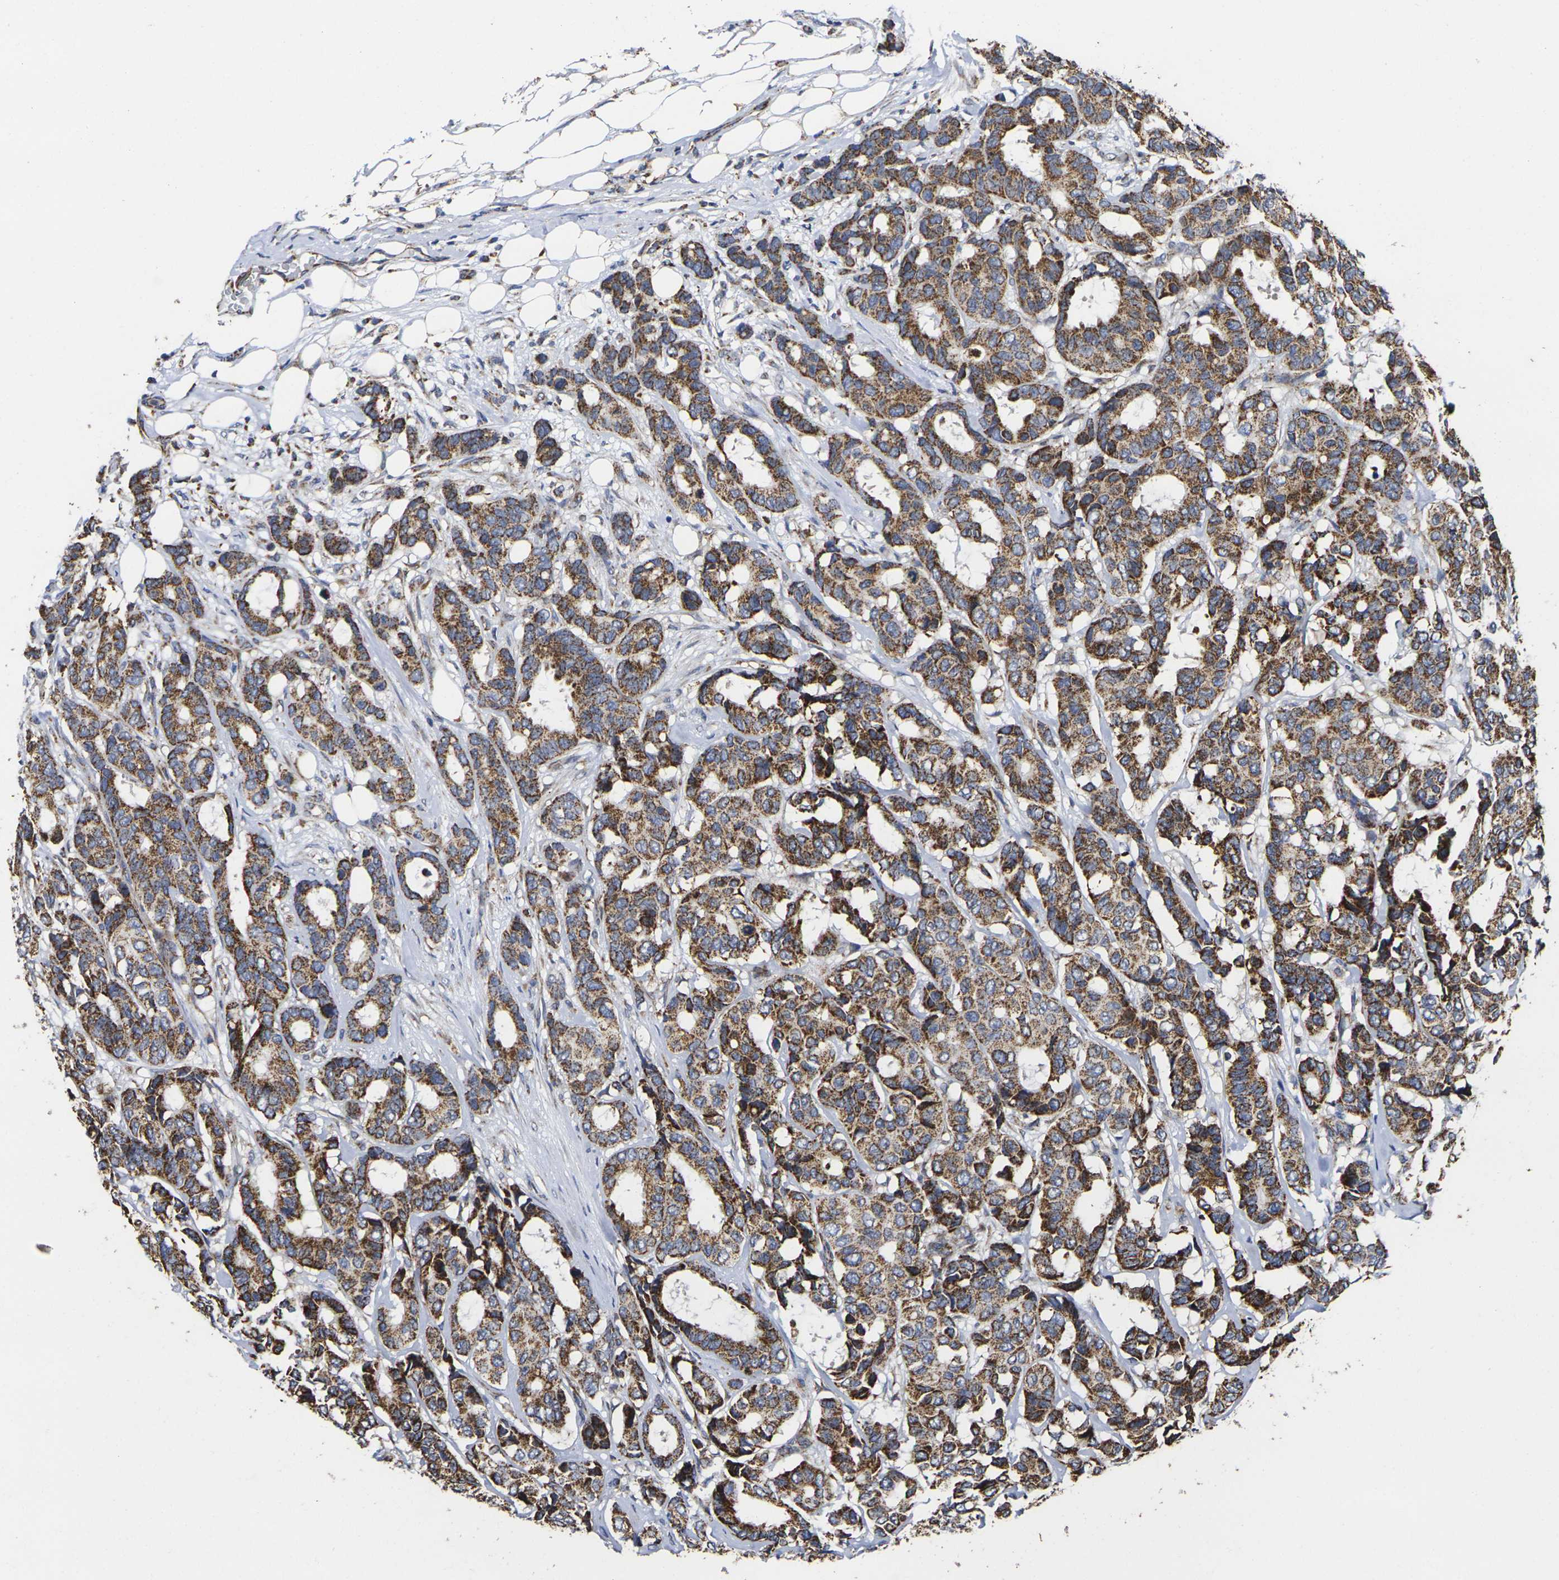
{"staining": {"intensity": "strong", "quantity": ">75%", "location": "cytoplasmic/membranous"}, "tissue": "breast cancer", "cell_type": "Tumor cells", "image_type": "cancer", "snomed": [{"axis": "morphology", "description": "Duct carcinoma"}, {"axis": "topography", "description": "Breast"}], "caption": "The photomicrograph shows a brown stain indicating the presence of a protein in the cytoplasmic/membranous of tumor cells in breast invasive ductal carcinoma.", "gene": "P2RY11", "patient": {"sex": "female", "age": 87}}